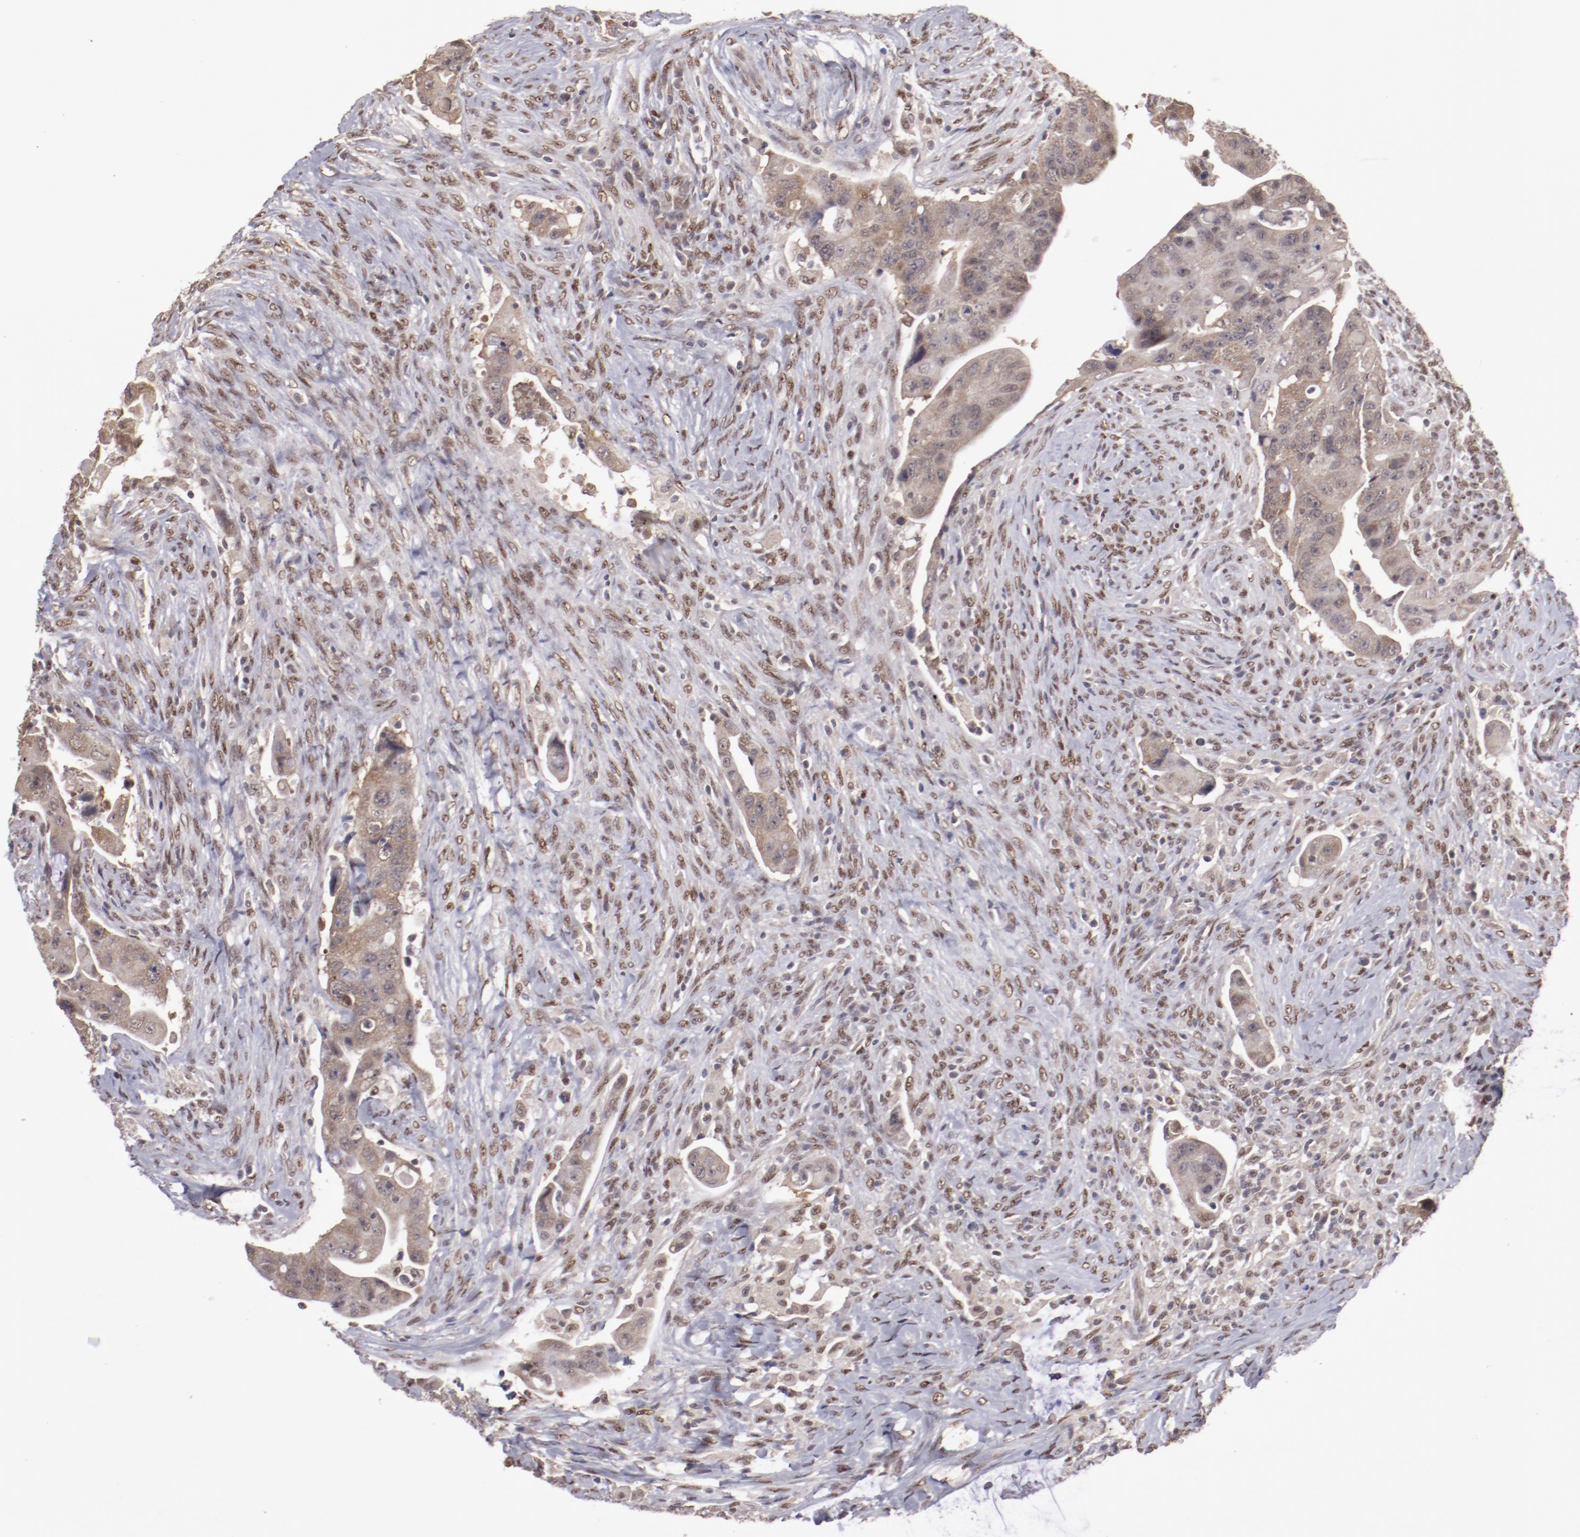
{"staining": {"intensity": "weak", "quantity": ">75%", "location": "cytoplasmic/membranous"}, "tissue": "colorectal cancer", "cell_type": "Tumor cells", "image_type": "cancer", "snomed": [{"axis": "morphology", "description": "Adenocarcinoma, NOS"}, {"axis": "topography", "description": "Rectum"}], "caption": "Colorectal cancer stained for a protein reveals weak cytoplasmic/membranous positivity in tumor cells. Nuclei are stained in blue.", "gene": "ARNT", "patient": {"sex": "female", "age": 71}}